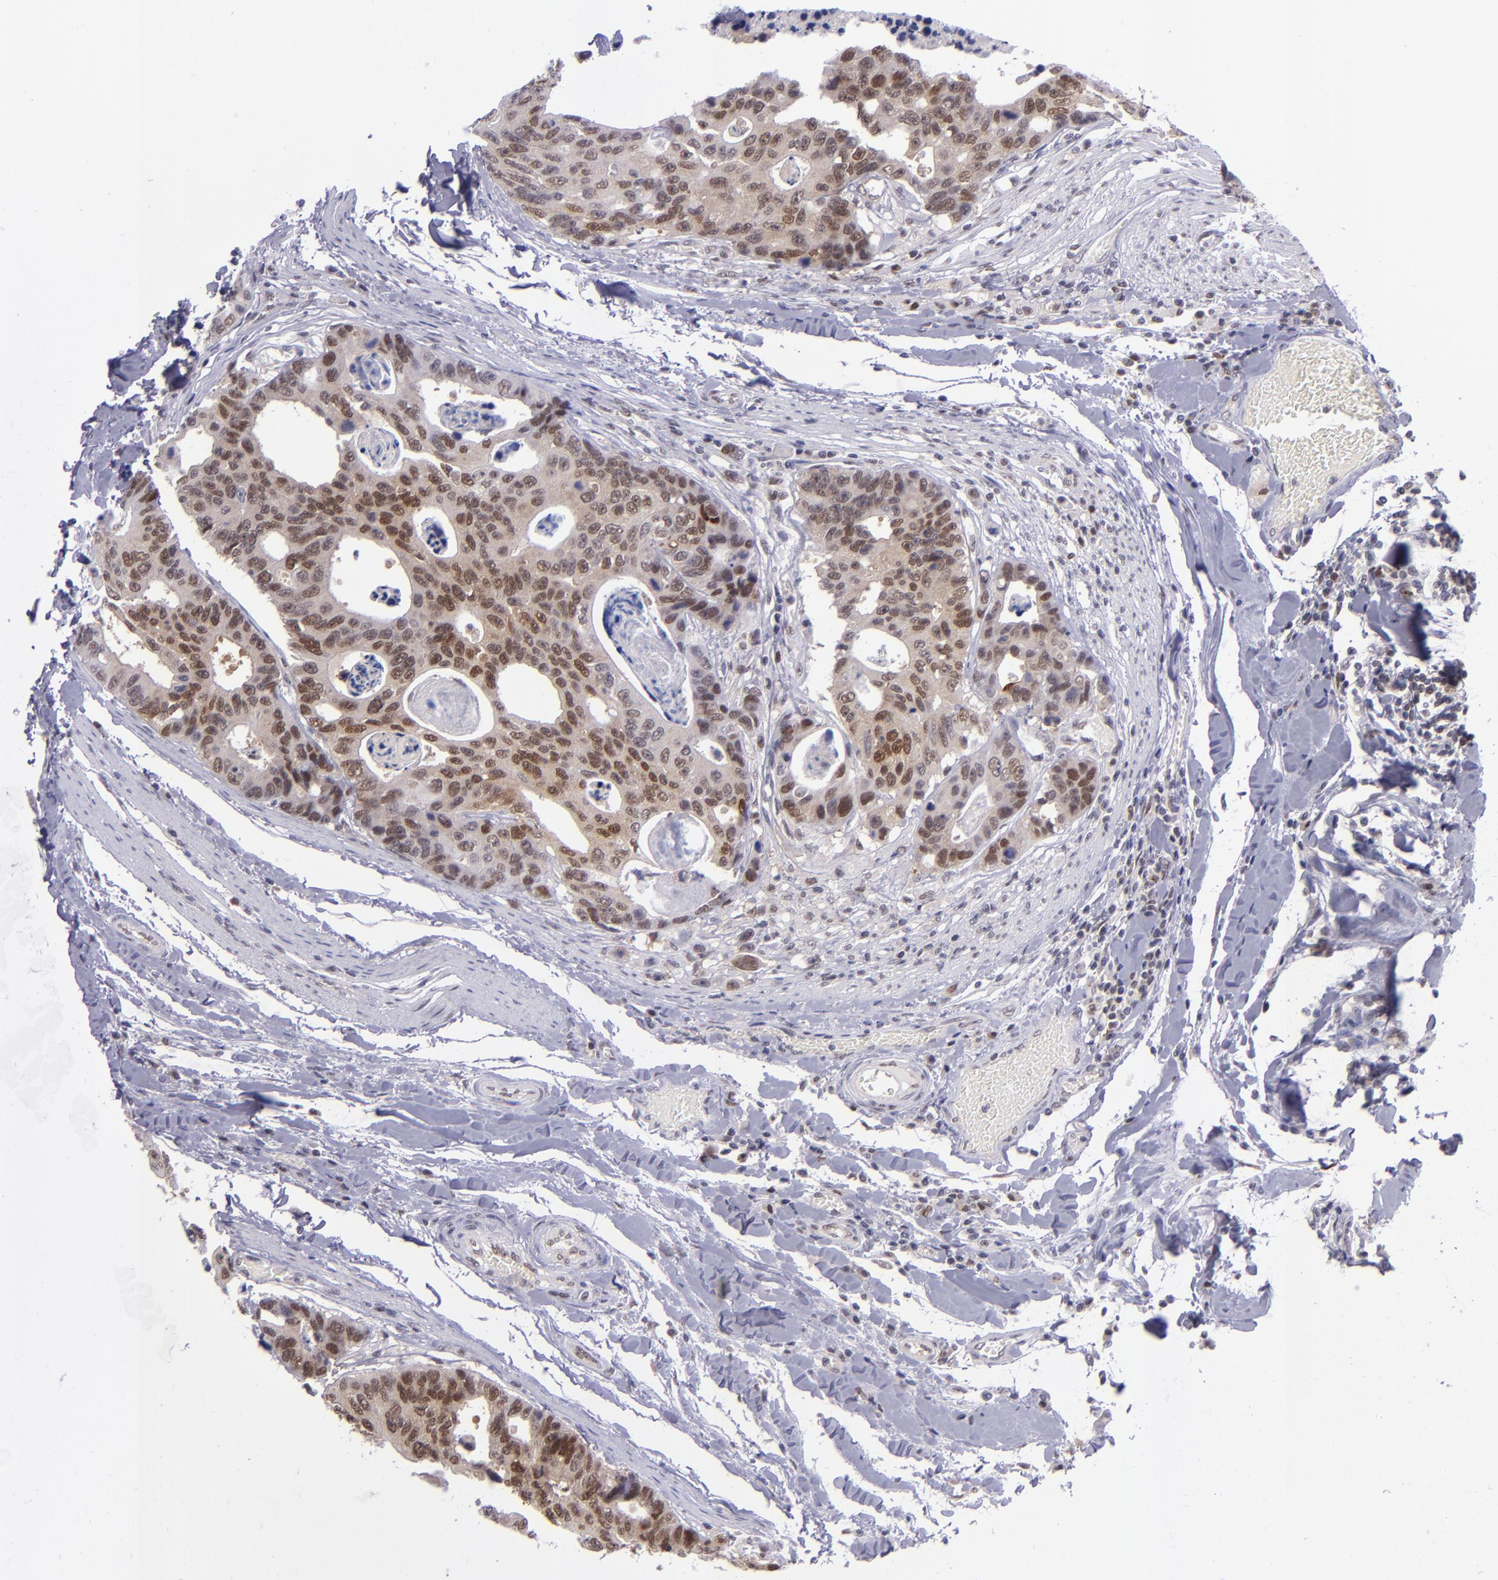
{"staining": {"intensity": "moderate", "quantity": ">75%", "location": "cytoplasmic/membranous,nuclear"}, "tissue": "colorectal cancer", "cell_type": "Tumor cells", "image_type": "cancer", "snomed": [{"axis": "morphology", "description": "Adenocarcinoma, NOS"}, {"axis": "topography", "description": "Colon"}], "caption": "Brown immunohistochemical staining in human colorectal adenocarcinoma demonstrates moderate cytoplasmic/membranous and nuclear staining in about >75% of tumor cells.", "gene": "BAG1", "patient": {"sex": "female", "age": 86}}